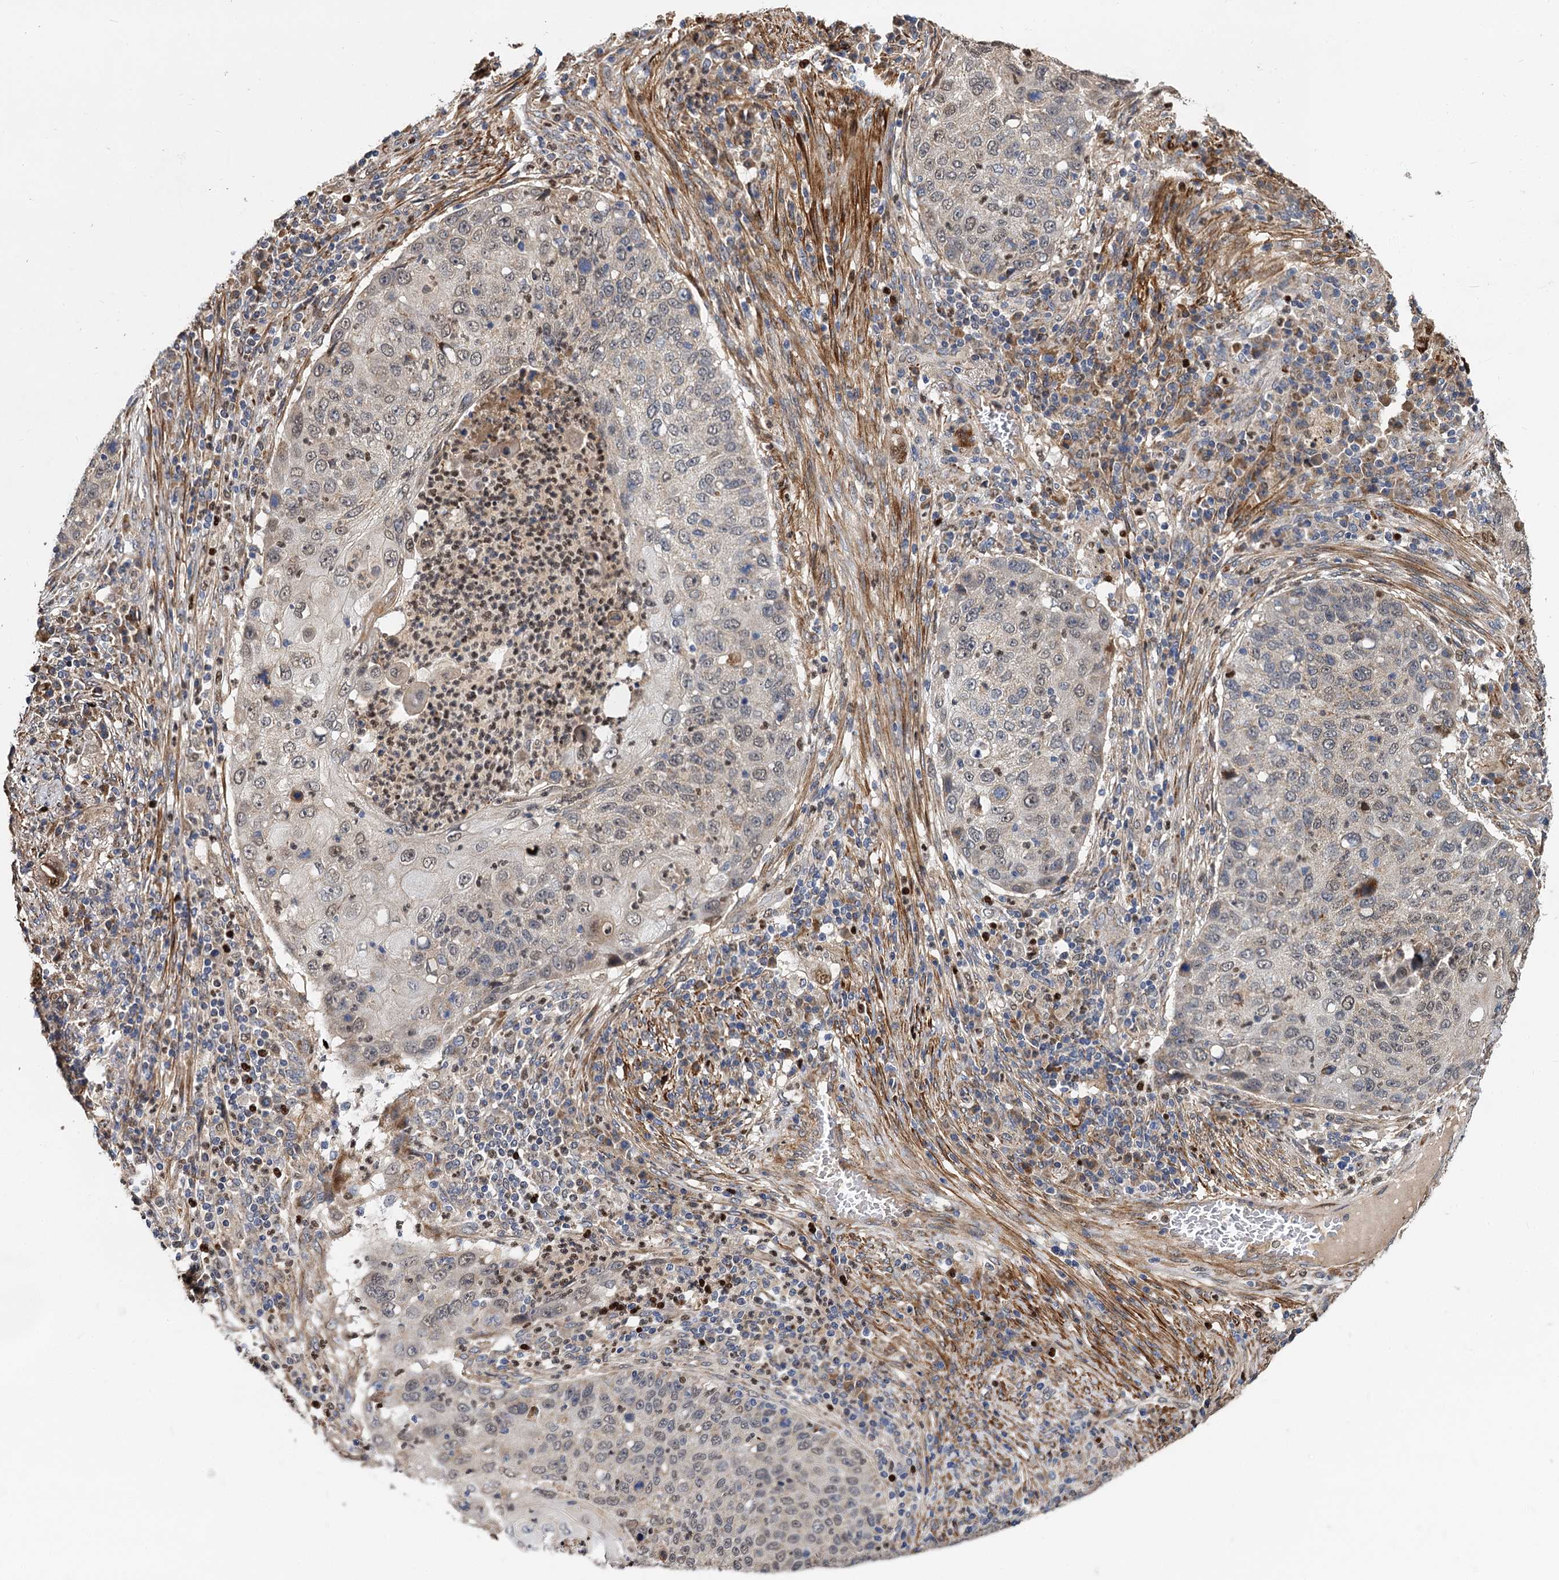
{"staining": {"intensity": "weak", "quantity": "<25%", "location": "nuclear"}, "tissue": "lung cancer", "cell_type": "Tumor cells", "image_type": "cancer", "snomed": [{"axis": "morphology", "description": "Squamous cell carcinoma, NOS"}, {"axis": "topography", "description": "Lung"}], "caption": "Immunohistochemistry (IHC) photomicrograph of neoplastic tissue: human lung cancer (squamous cell carcinoma) stained with DAB demonstrates no significant protein staining in tumor cells. (Stains: DAB (3,3'-diaminobenzidine) immunohistochemistry (IHC) with hematoxylin counter stain, Microscopy: brightfield microscopy at high magnification).", "gene": "ALKBH7", "patient": {"sex": "female", "age": 63}}